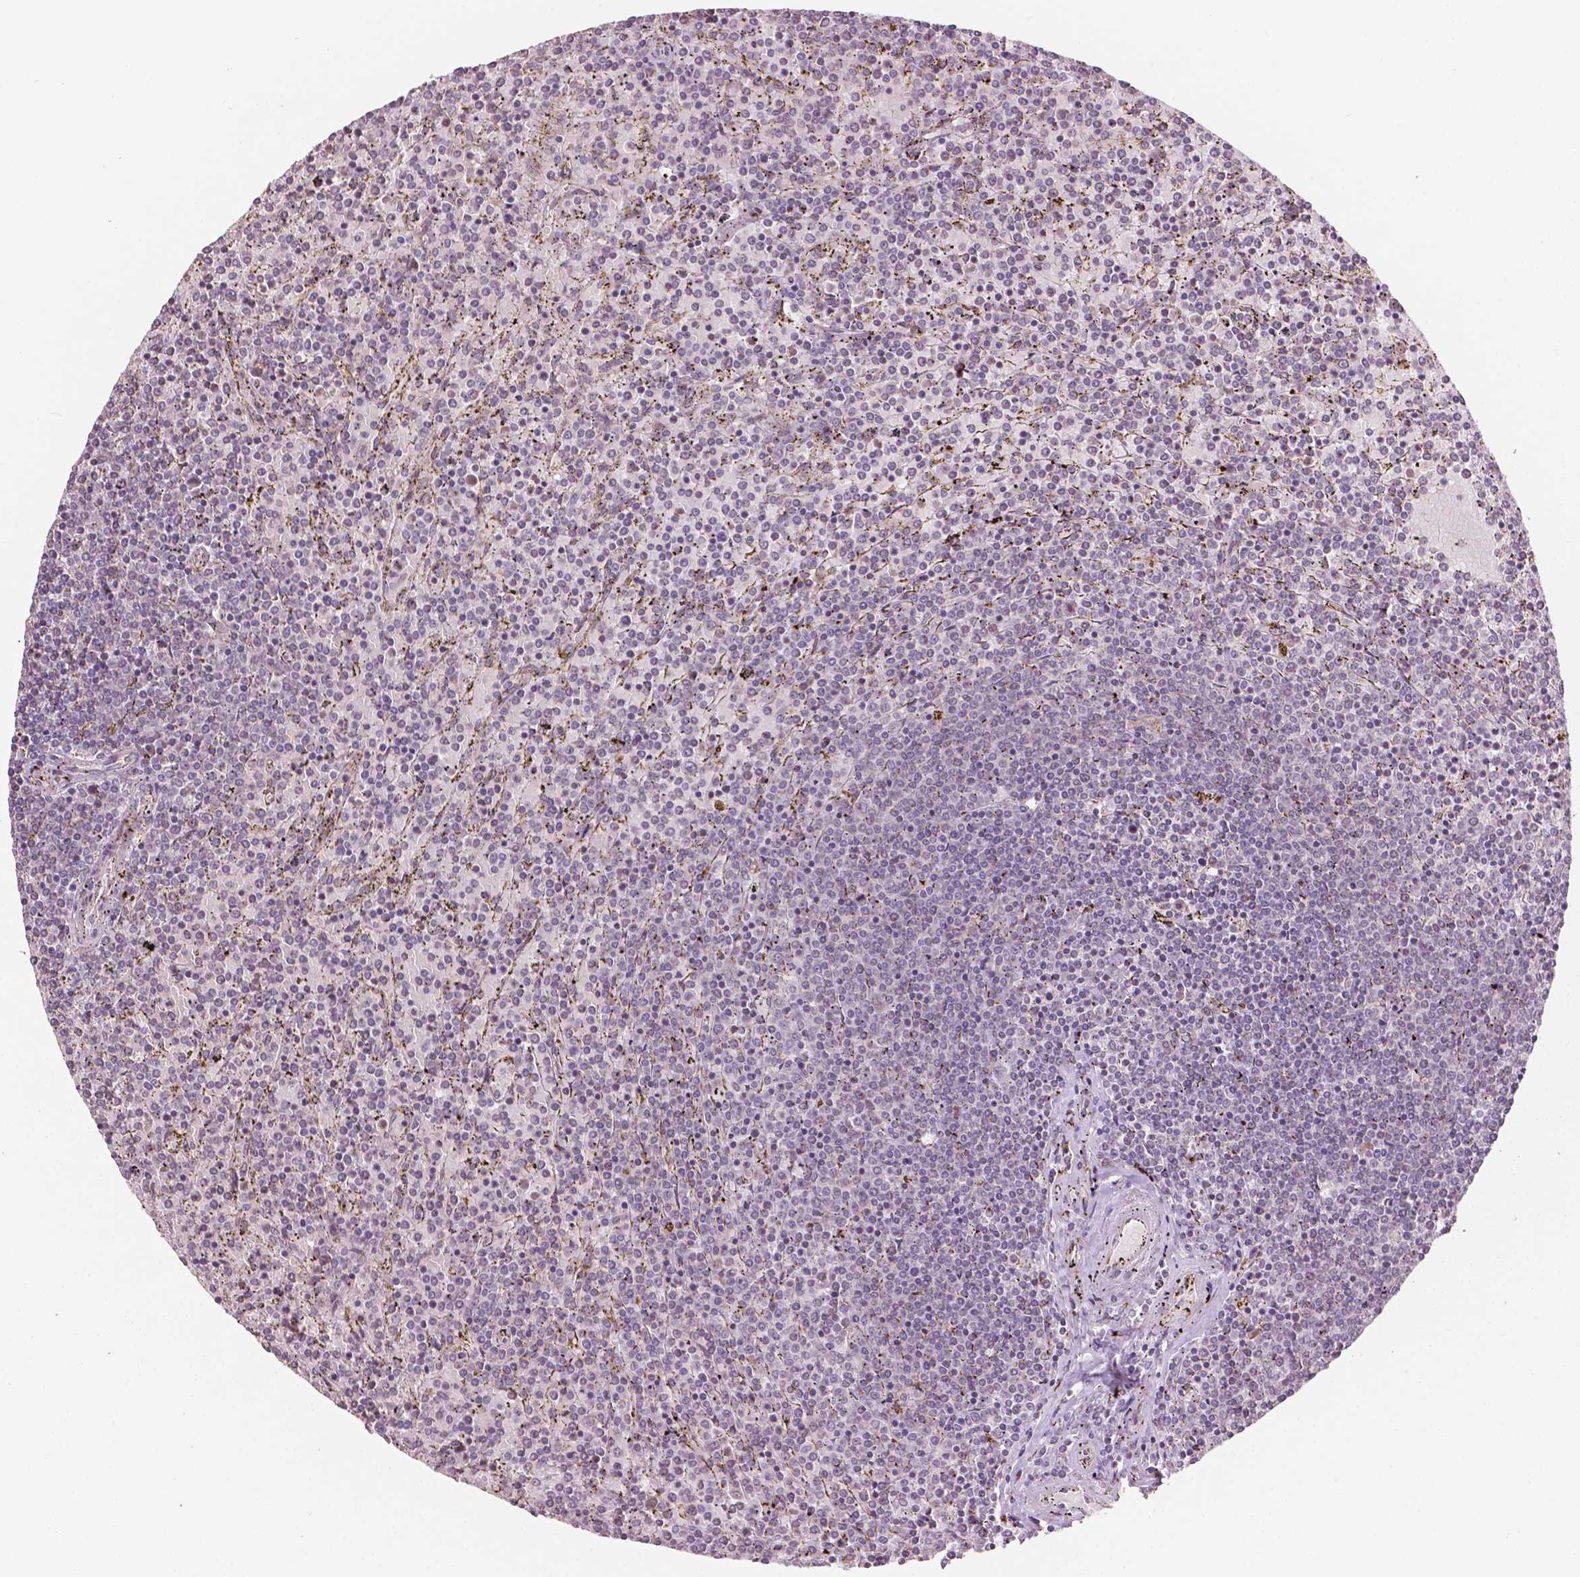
{"staining": {"intensity": "negative", "quantity": "none", "location": "none"}, "tissue": "lymphoma", "cell_type": "Tumor cells", "image_type": "cancer", "snomed": [{"axis": "morphology", "description": "Malignant lymphoma, non-Hodgkin's type, Low grade"}, {"axis": "topography", "description": "Spleen"}], "caption": "There is no significant expression in tumor cells of lymphoma.", "gene": "NOS1AP", "patient": {"sex": "female", "age": 77}}